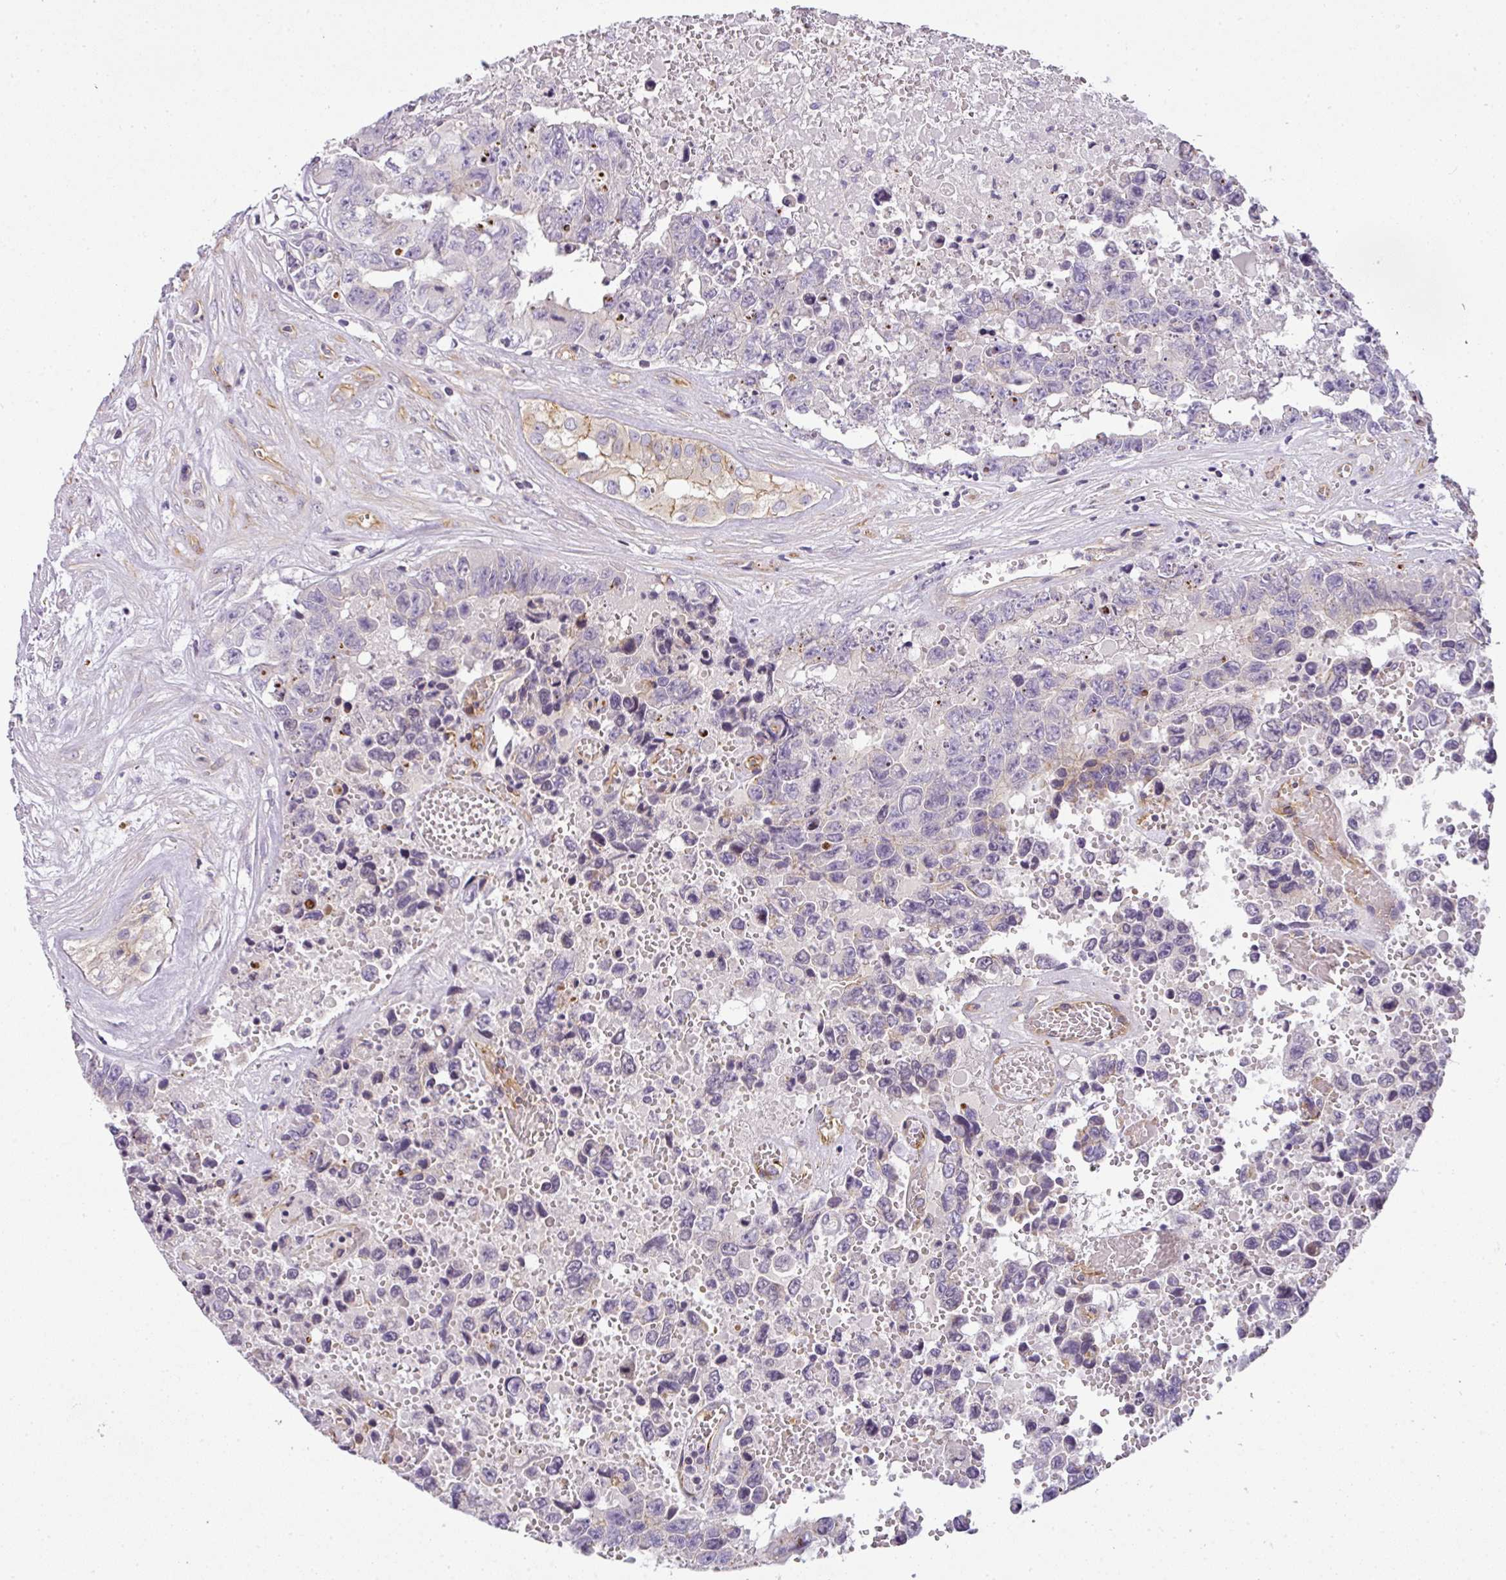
{"staining": {"intensity": "negative", "quantity": "none", "location": "none"}, "tissue": "testis cancer", "cell_type": "Tumor cells", "image_type": "cancer", "snomed": [{"axis": "morphology", "description": "Normal tissue, NOS"}, {"axis": "morphology", "description": "Carcinoma, Embryonal, NOS"}, {"axis": "topography", "description": "Testis"}, {"axis": "topography", "description": "Epididymis"}], "caption": "The photomicrograph shows no staining of tumor cells in testis cancer.", "gene": "OR11H4", "patient": {"sex": "male", "age": 25}}